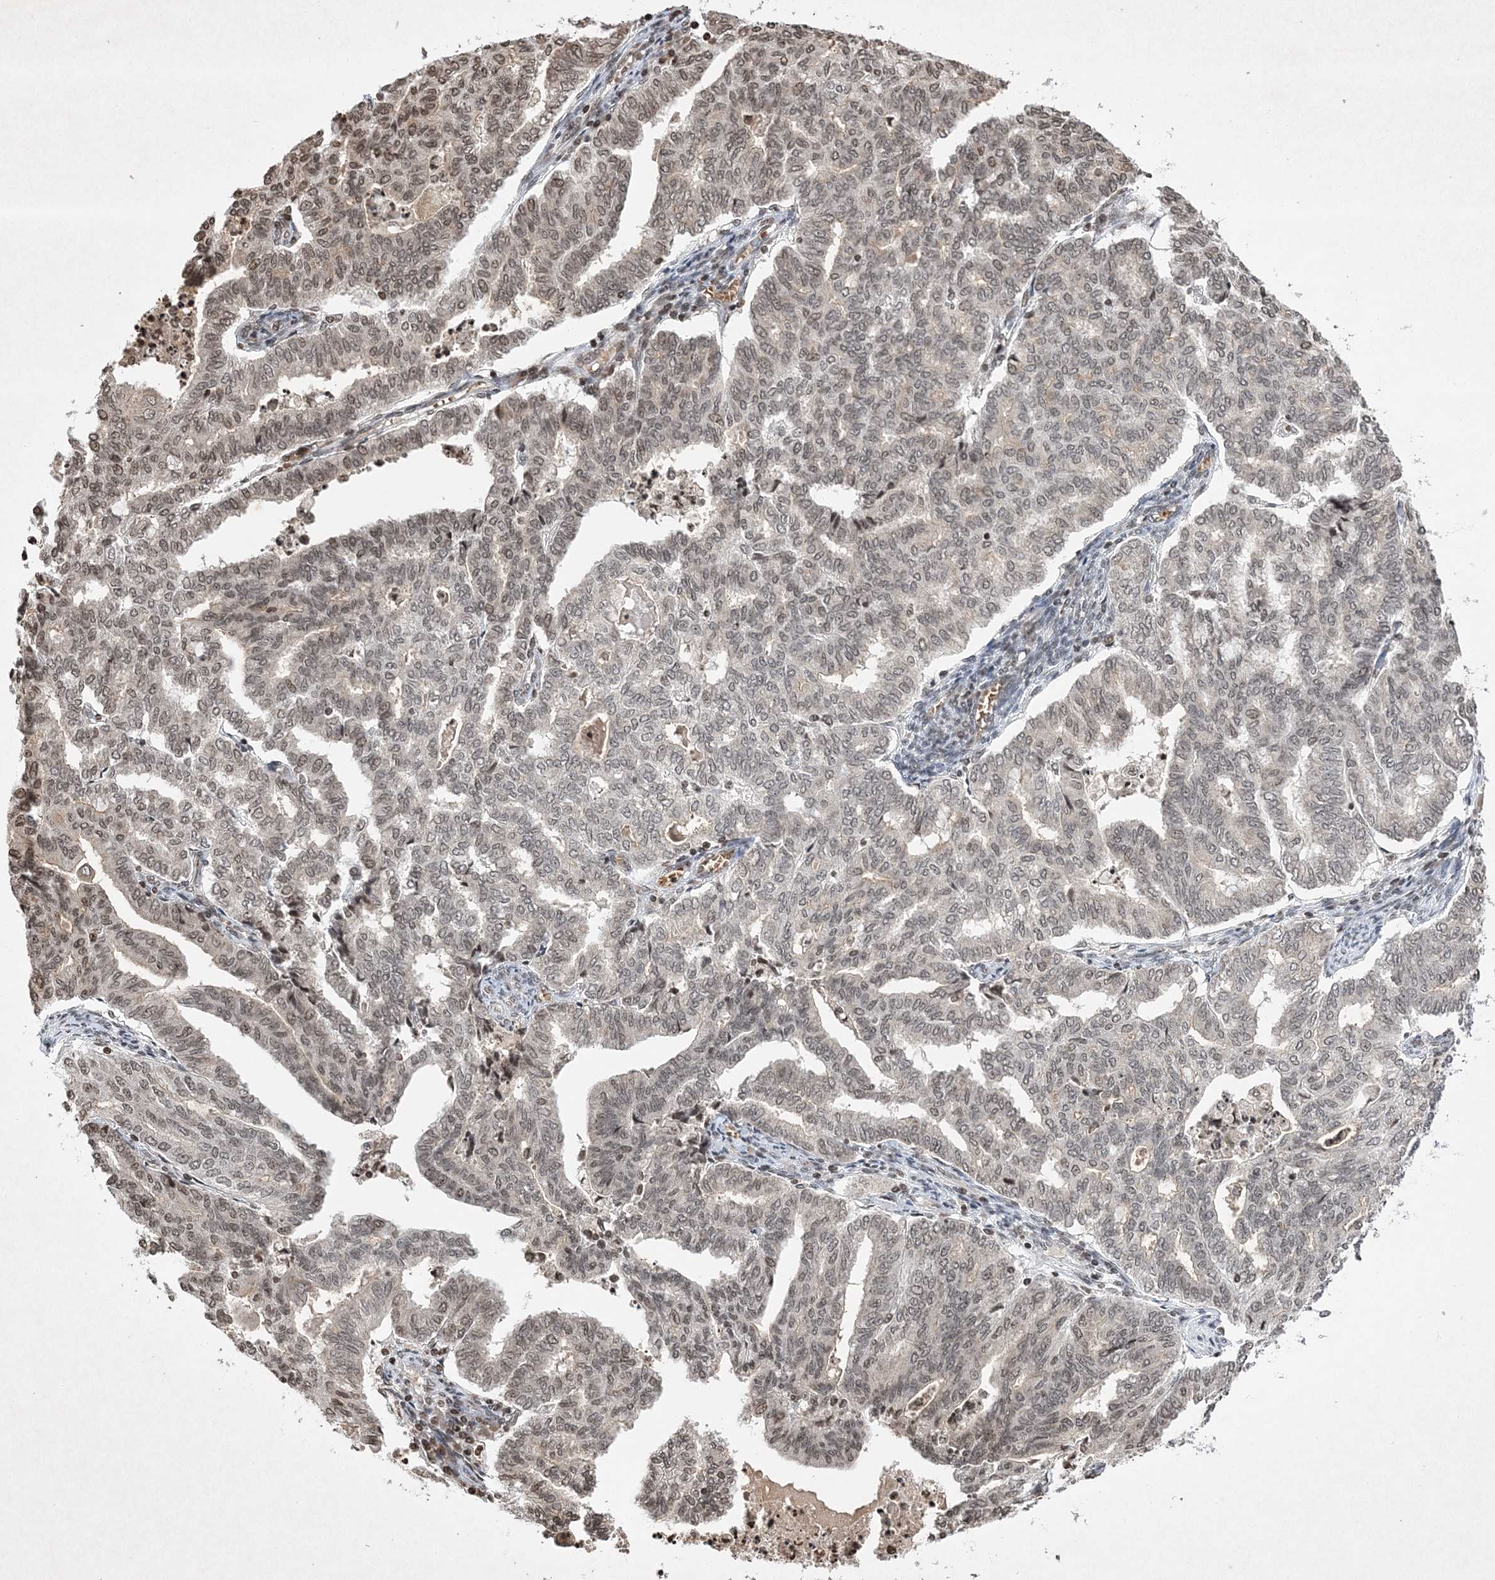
{"staining": {"intensity": "weak", "quantity": ">75%", "location": "nuclear"}, "tissue": "endometrial cancer", "cell_type": "Tumor cells", "image_type": "cancer", "snomed": [{"axis": "morphology", "description": "Adenocarcinoma, NOS"}, {"axis": "topography", "description": "Endometrium"}], "caption": "Endometrial adenocarcinoma stained with immunohistochemistry (IHC) reveals weak nuclear positivity in about >75% of tumor cells.", "gene": "NEDD9", "patient": {"sex": "female", "age": 79}}